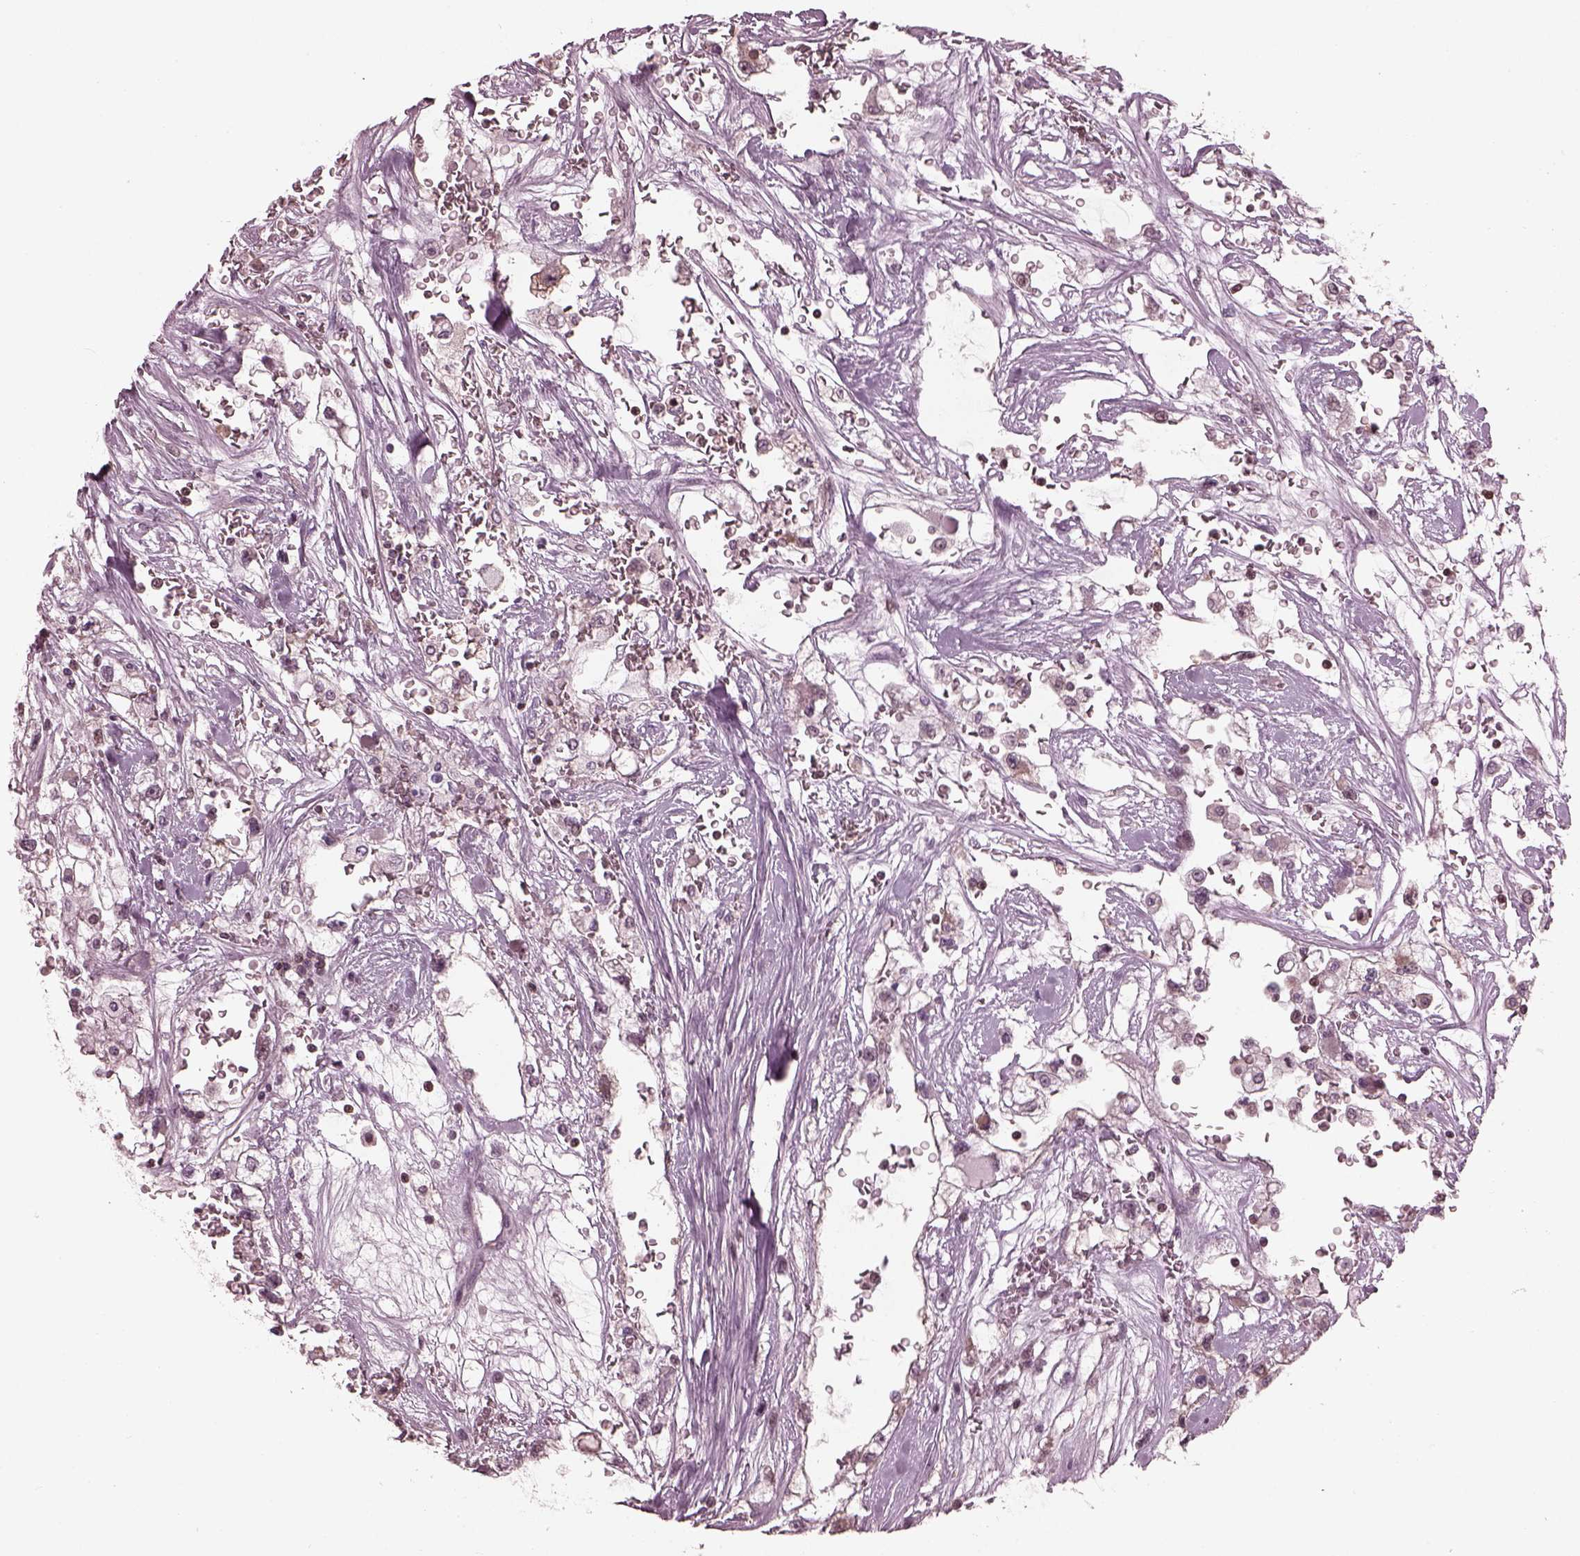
{"staining": {"intensity": "negative", "quantity": "none", "location": "none"}, "tissue": "renal cancer", "cell_type": "Tumor cells", "image_type": "cancer", "snomed": [{"axis": "morphology", "description": "Adenocarcinoma, NOS"}, {"axis": "topography", "description": "Kidney"}], "caption": "Human renal cancer stained for a protein using immunohistochemistry (IHC) exhibits no staining in tumor cells.", "gene": "BFSP1", "patient": {"sex": "male", "age": 59}}